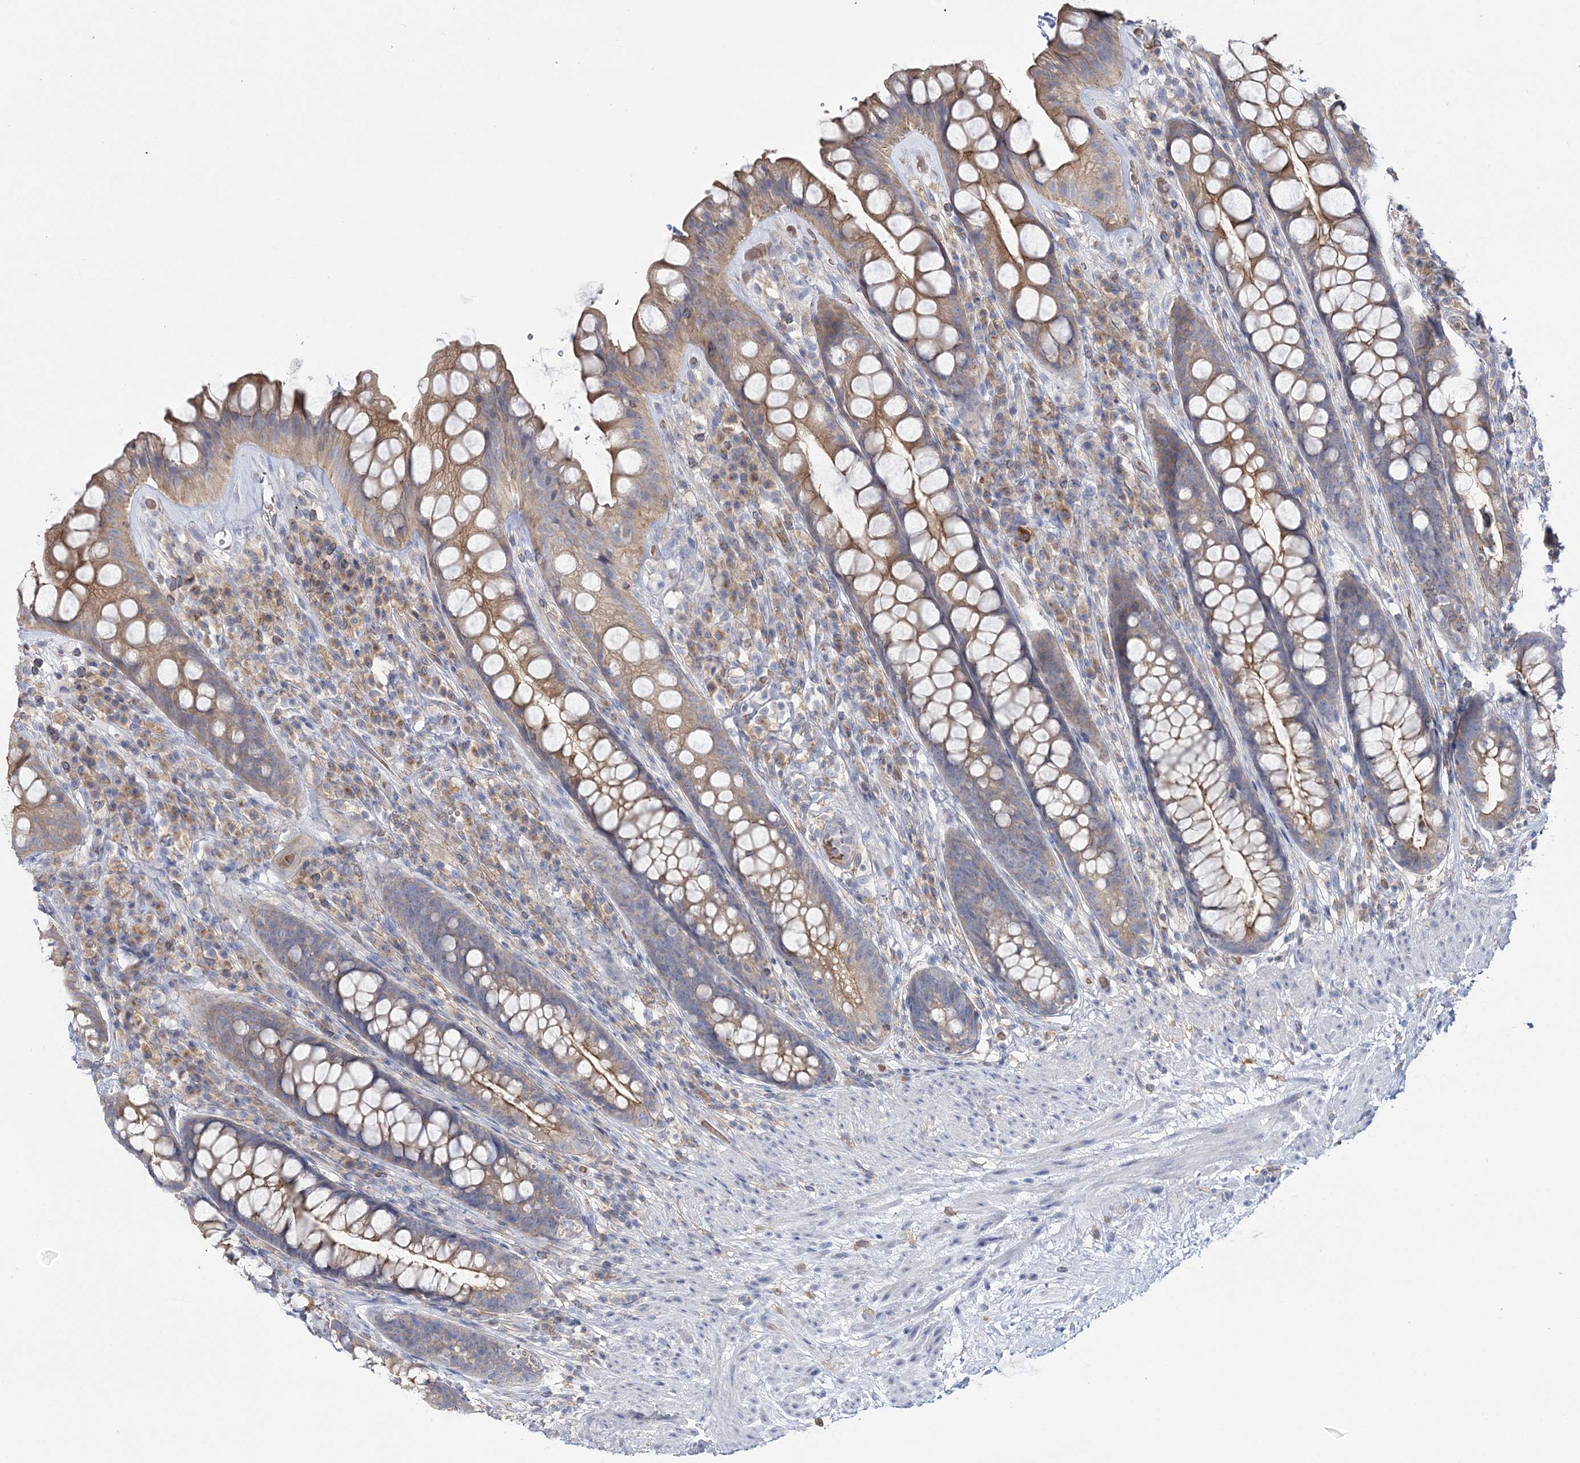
{"staining": {"intensity": "moderate", "quantity": "25%-75%", "location": "cytoplasmic/membranous"}, "tissue": "rectum", "cell_type": "Glandular cells", "image_type": "normal", "snomed": [{"axis": "morphology", "description": "Normal tissue, NOS"}, {"axis": "topography", "description": "Rectum"}], "caption": "Normal rectum exhibits moderate cytoplasmic/membranous staining in approximately 25%-75% of glandular cells The staining was performed using DAB (3,3'-diaminobenzidine) to visualize the protein expression in brown, while the nuclei were stained in blue with hematoxylin (Magnification: 20x)..", "gene": "ATP11B", "patient": {"sex": "male", "age": 74}}